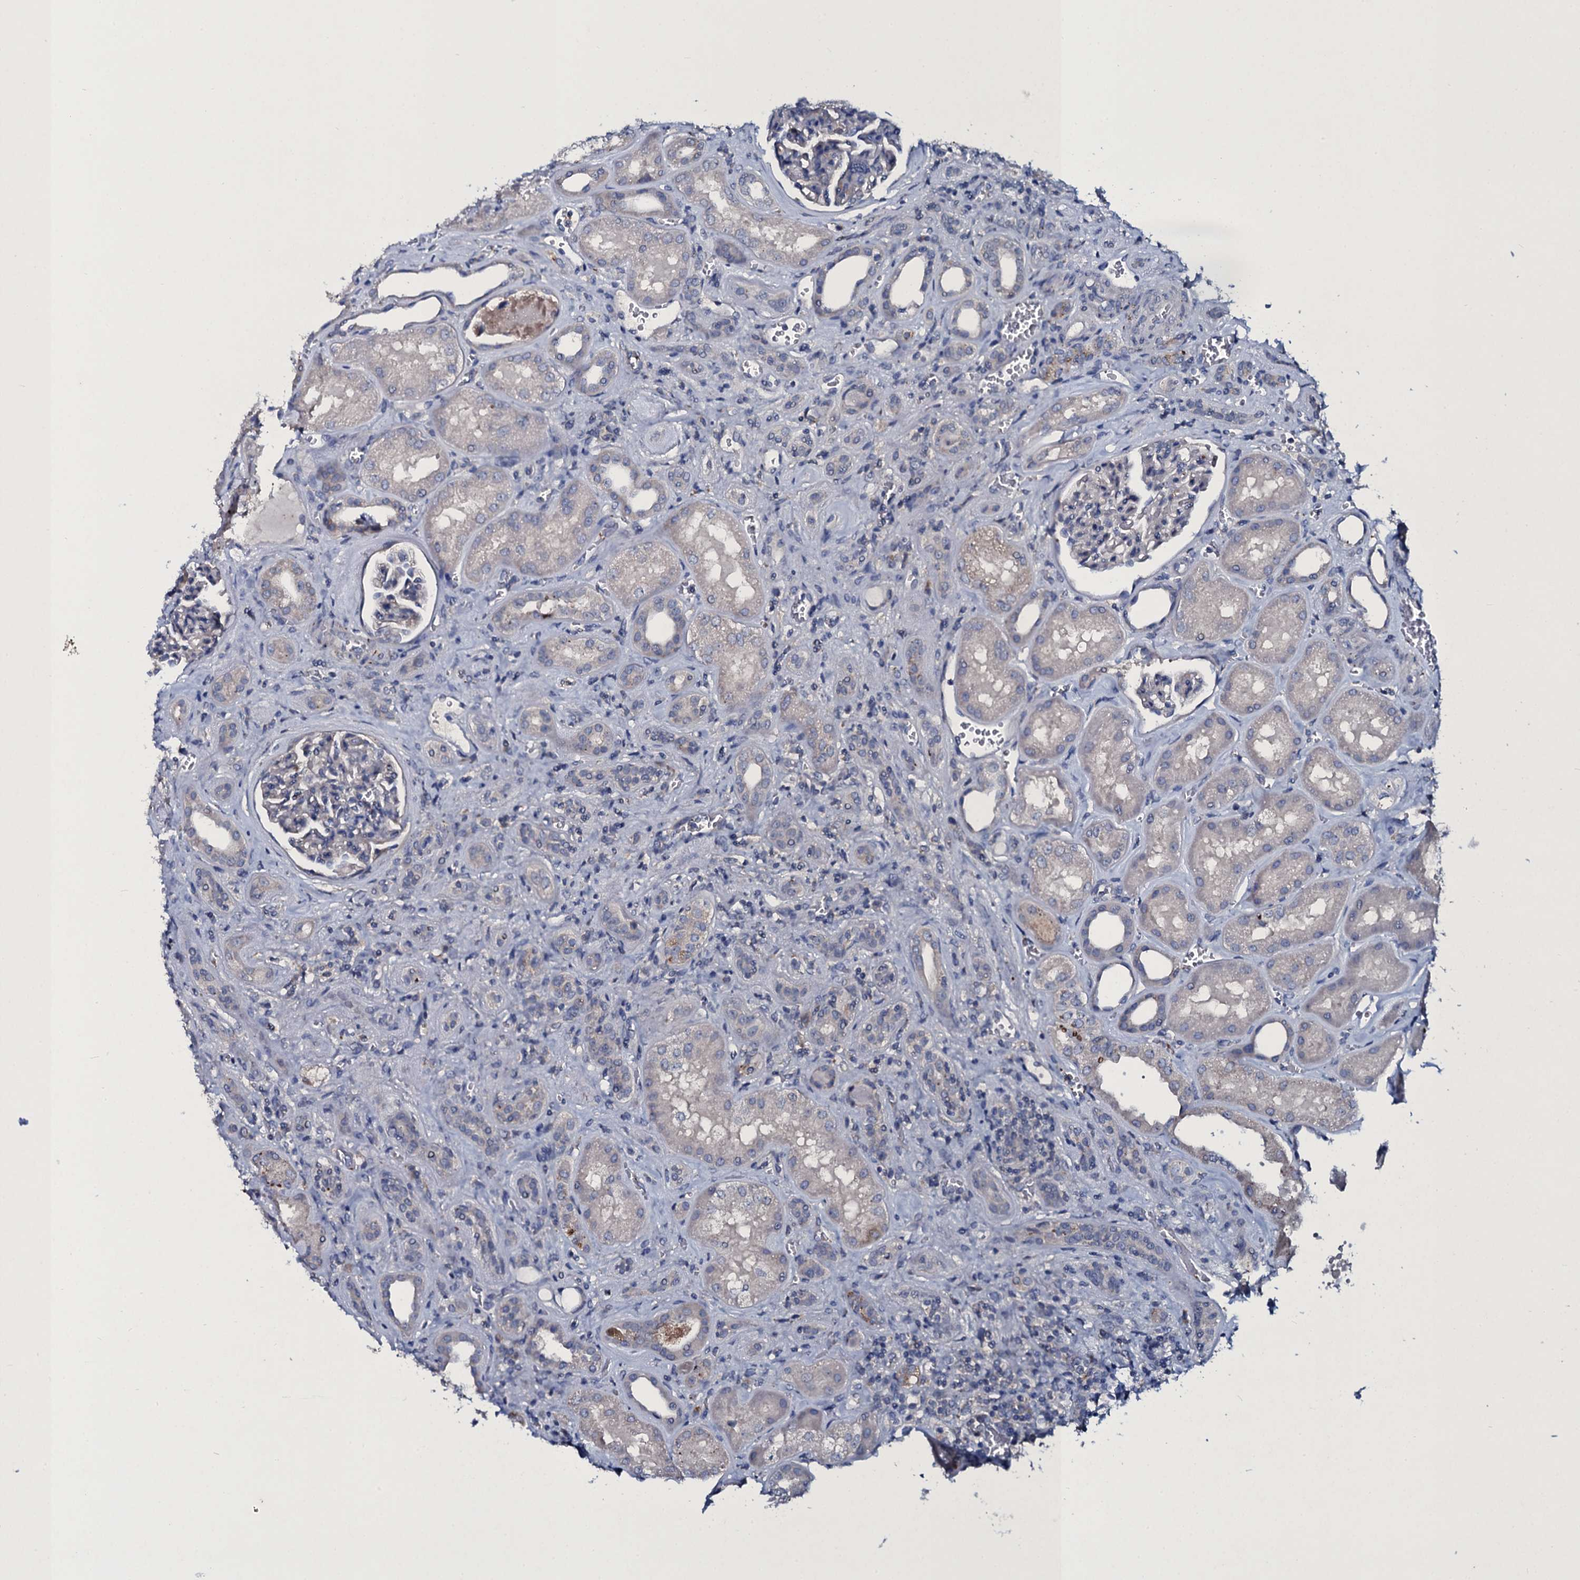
{"staining": {"intensity": "negative", "quantity": "none", "location": "none"}, "tissue": "kidney", "cell_type": "Cells in glomeruli", "image_type": "normal", "snomed": [{"axis": "morphology", "description": "Normal tissue, NOS"}, {"axis": "morphology", "description": "Adenocarcinoma, NOS"}, {"axis": "topography", "description": "Kidney"}], "caption": "IHC histopathology image of unremarkable kidney stained for a protein (brown), which demonstrates no expression in cells in glomeruli. (Stains: DAB (3,3'-diaminobenzidine) IHC with hematoxylin counter stain, Microscopy: brightfield microscopy at high magnification).", "gene": "TPGS2", "patient": {"sex": "female", "age": 68}}